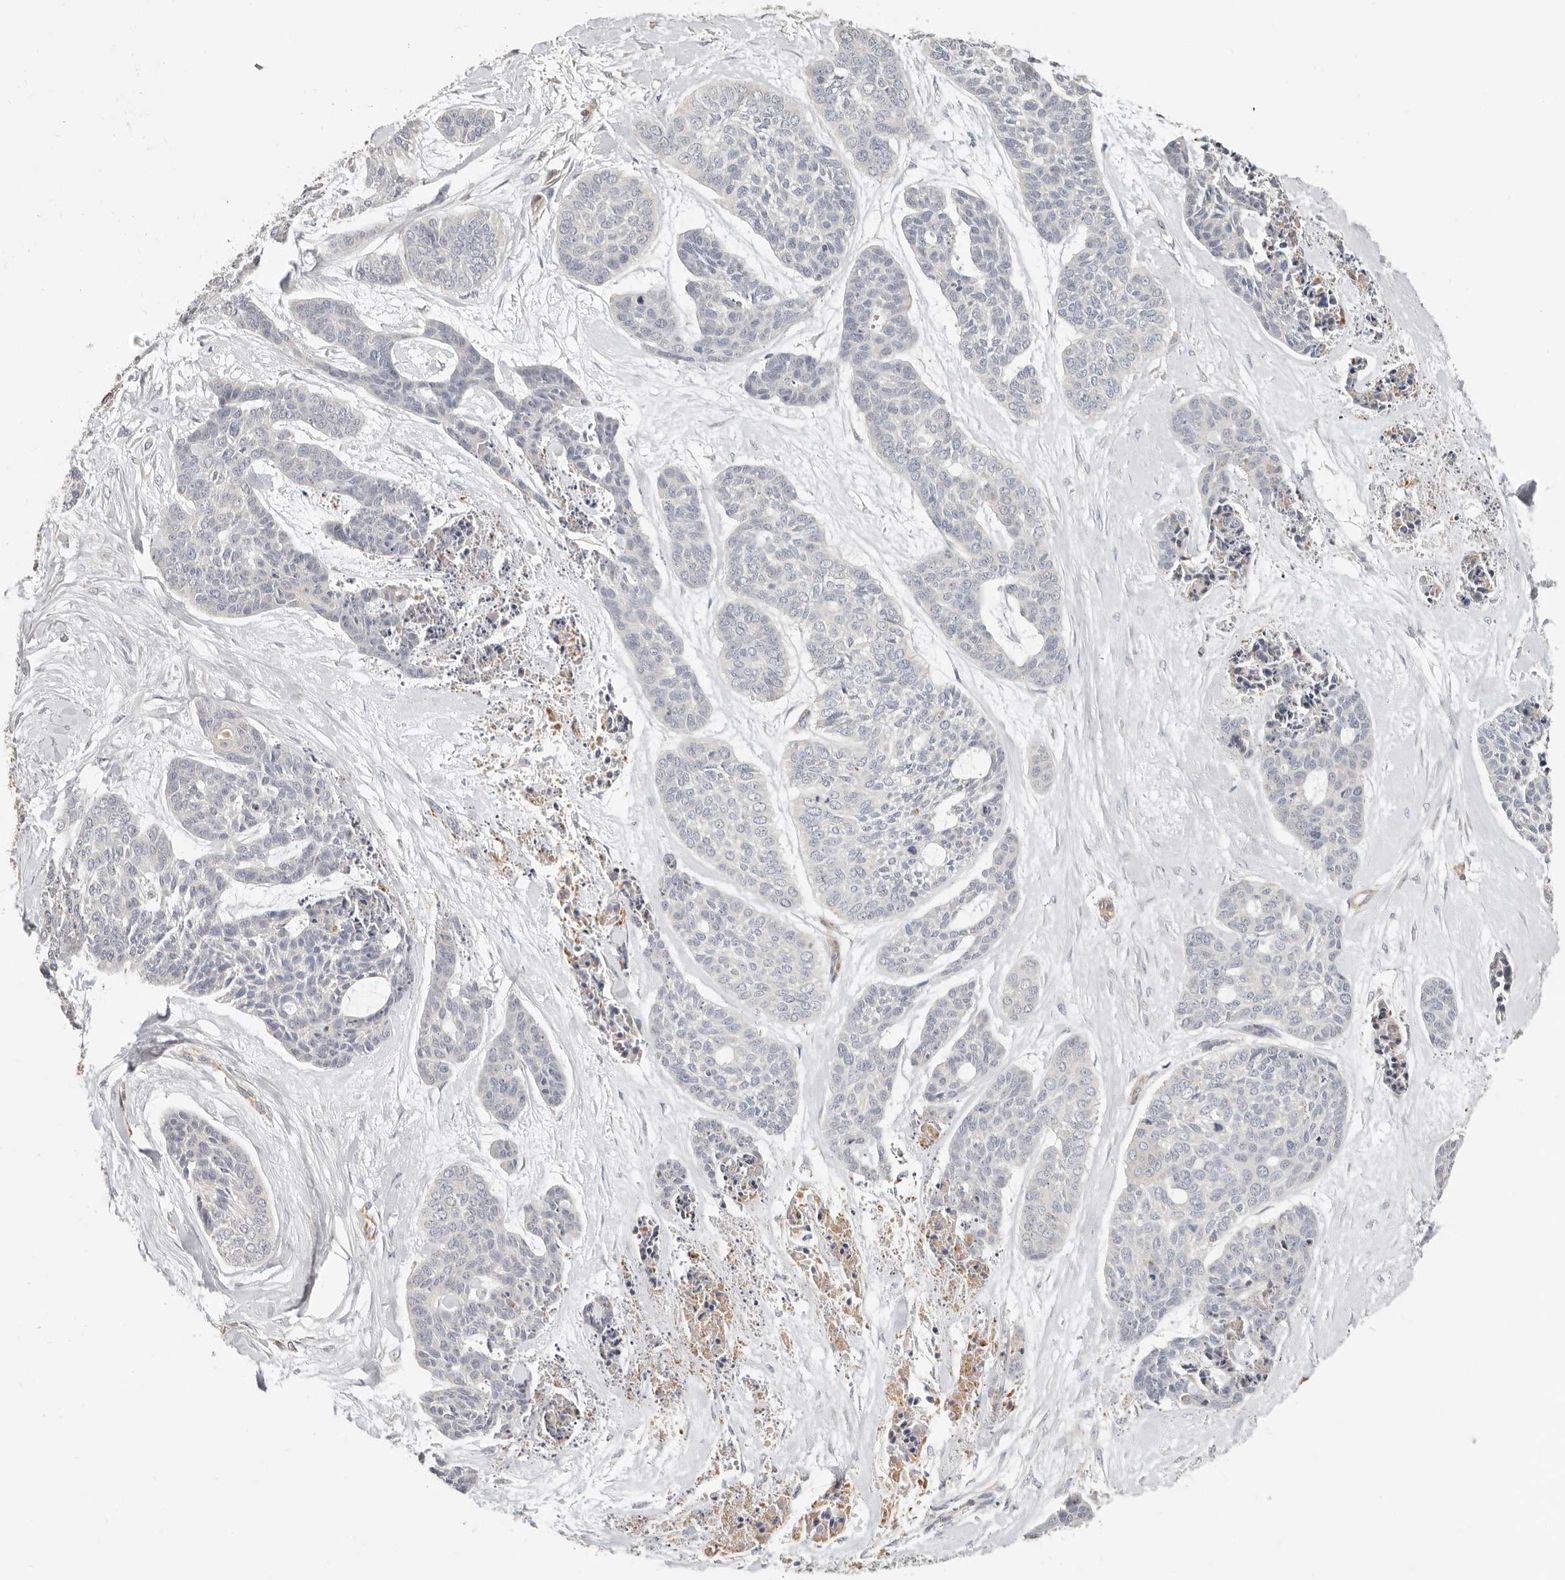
{"staining": {"intensity": "negative", "quantity": "none", "location": "none"}, "tissue": "skin cancer", "cell_type": "Tumor cells", "image_type": "cancer", "snomed": [{"axis": "morphology", "description": "Basal cell carcinoma"}, {"axis": "topography", "description": "Skin"}], "caption": "Tumor cells show no significant protein positivity in skin basal cell carcinoma.", "gene": "SPRING1", "patient": {"sex": "female", "age": 64}}